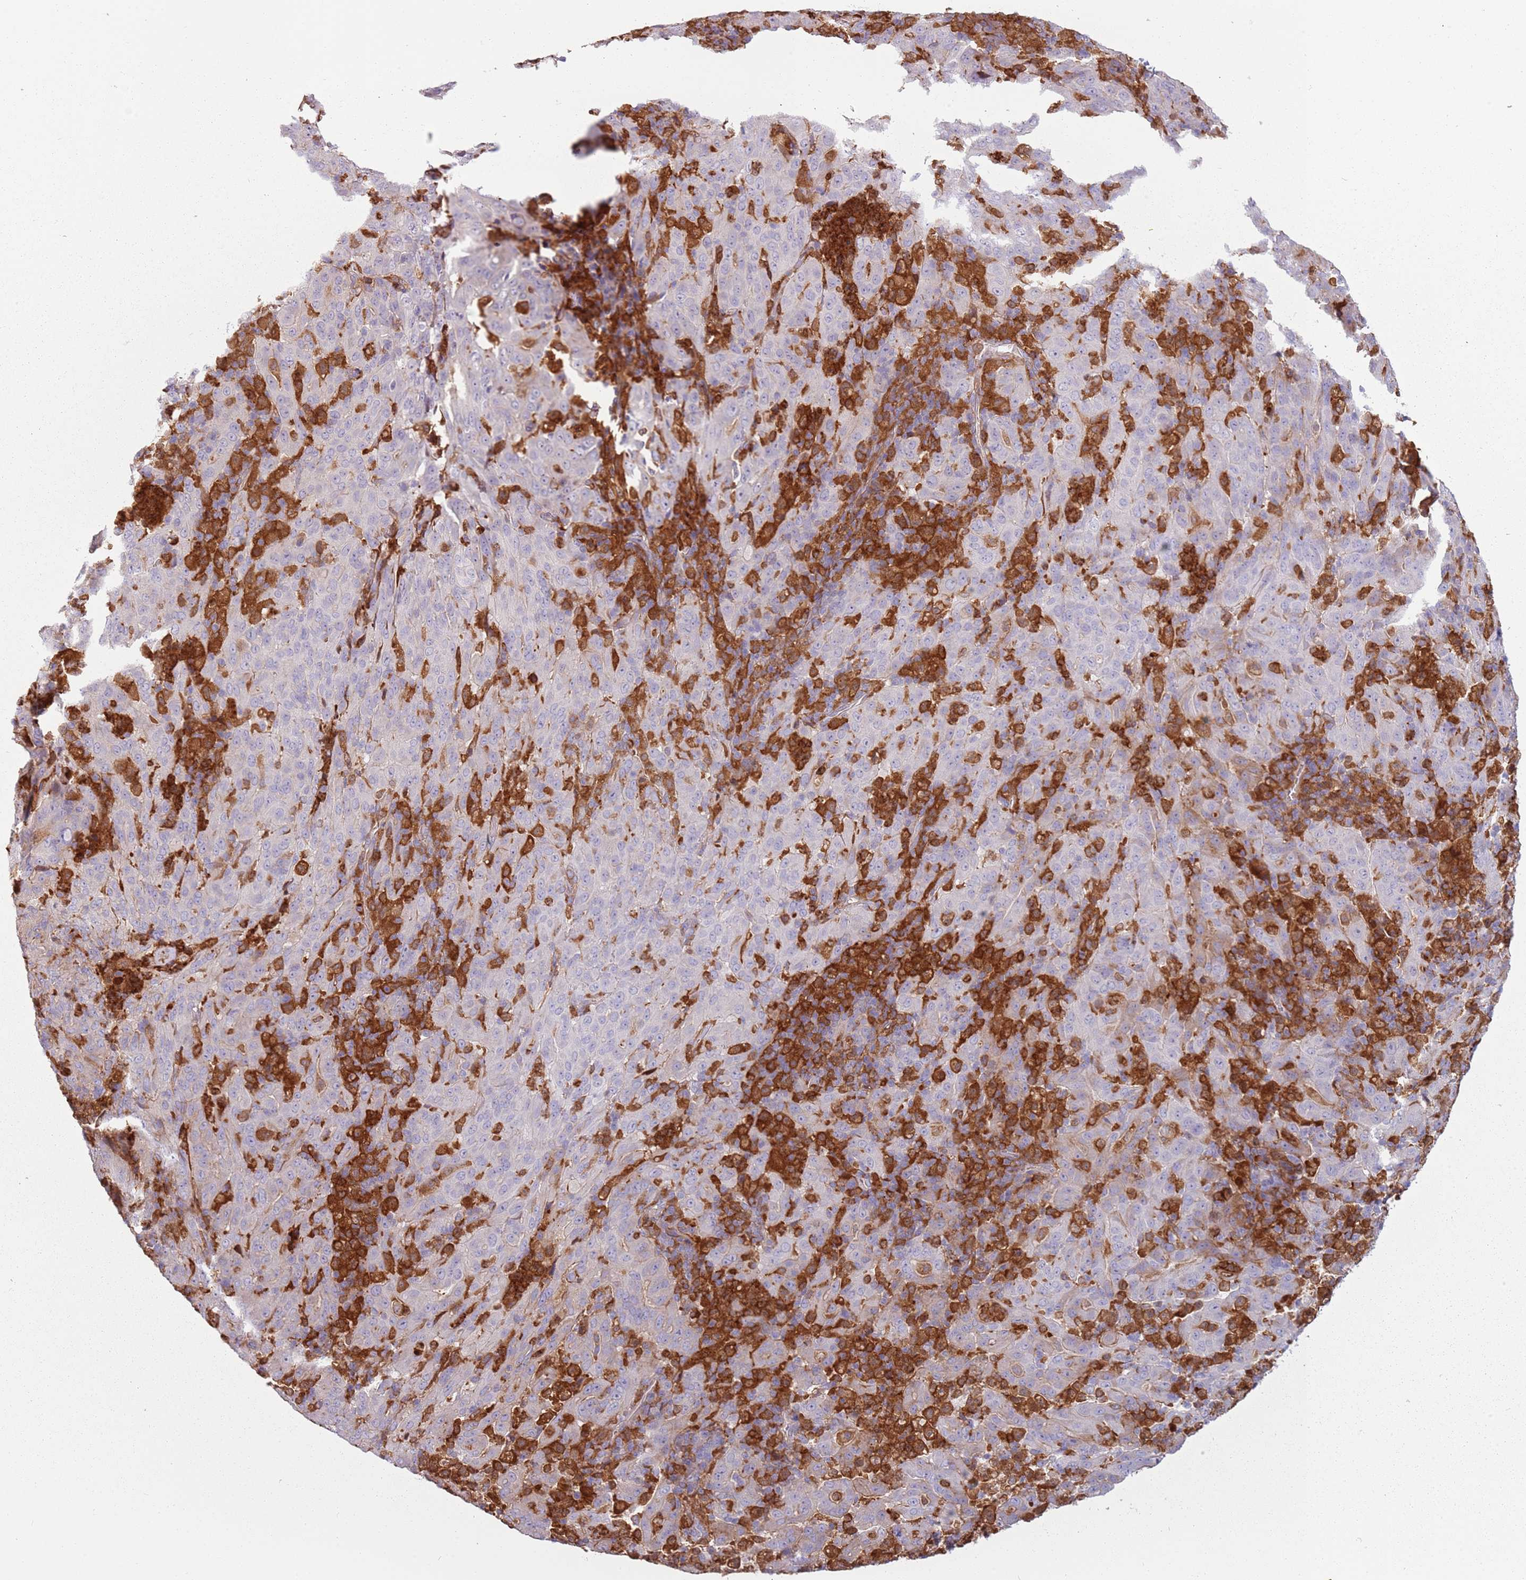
{"staining": {"intensity": "negative", "quantity": "none", "location": "none"}, "tissue": "pancreatic cancer", "cell_type": "Tumor cells", "image_type": "cancer", "snomed": [{"axis": "morphology", "description": "Adenocarcinoma, NOS"}, {"axis": "topography", "description": "Pancreas"}], "caption": "Immunohistochemical staining of human pancreatic adenocarcinoma demonstrates no significant staining in tumor cells. The staining is performed using DAB (3,3'-diaminobenzidine) brown chromogen with nuclei counter-stained in using hematoxylin.", "gene": "NADK", "patient": {"sex": "male", "age": 63}}